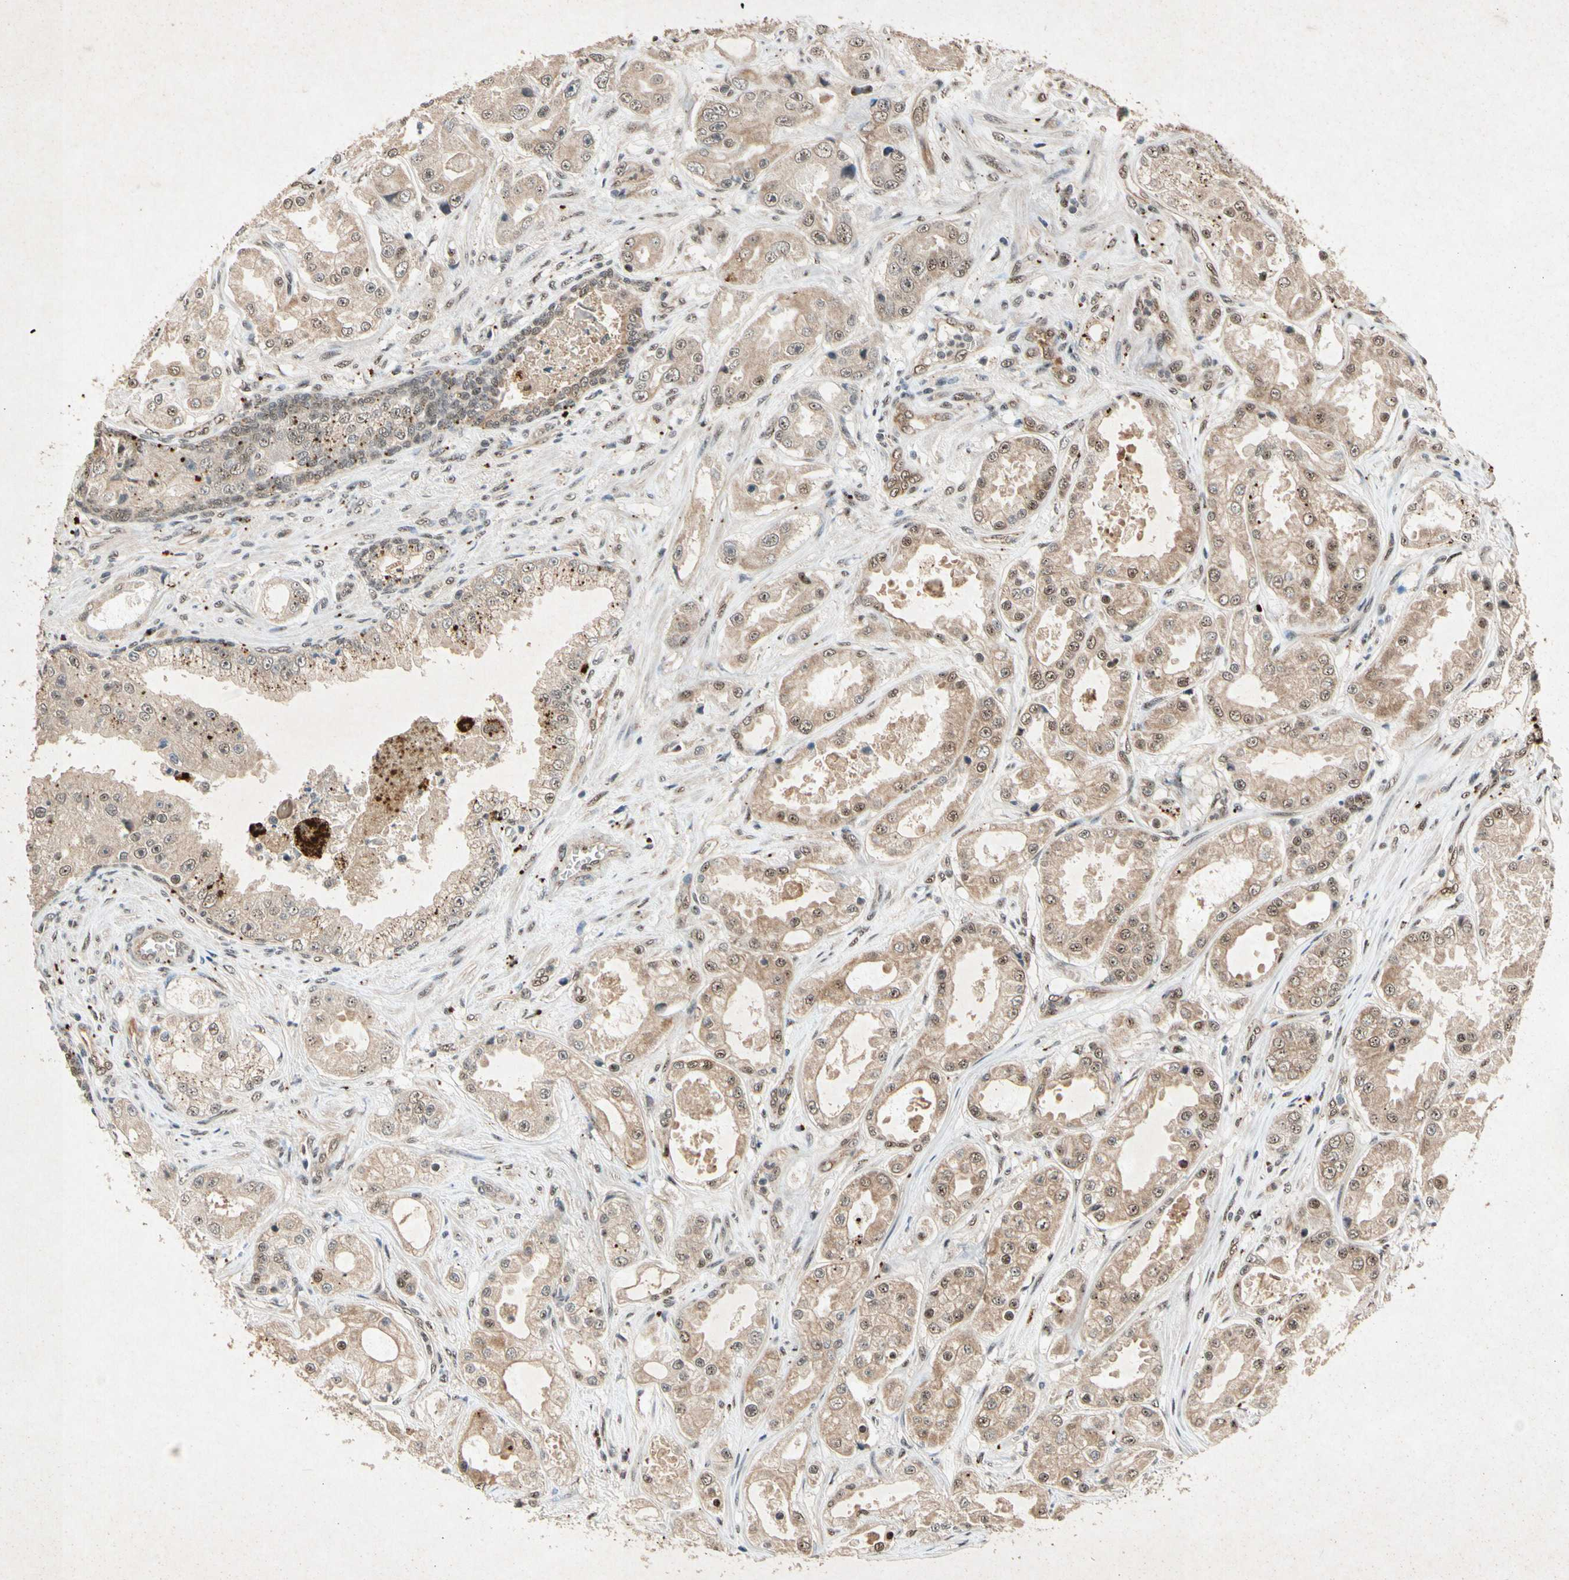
{"staining": {"intensity": "weak", "quantity": "25%-75%", "location": "cytoplasmic/membranous,nuclear"}, "tissue": "prostate cancer", "cell_type": "Tumor cells", "image_type": "cancer", "snomed": [{"axis": "morphology", "description": "Adenocarcinoma, High grade"}, {"axis": "topography", "description": "Prostate"}], "caption": "Tumor cells show low levels of weak cytoplasmic/membranous and nuclear positivity in about 25%-75% of cells in prostate high-grade adenocarcinoma.", "gene": "PML", "patient": {"sex": "male", "age": 73}}